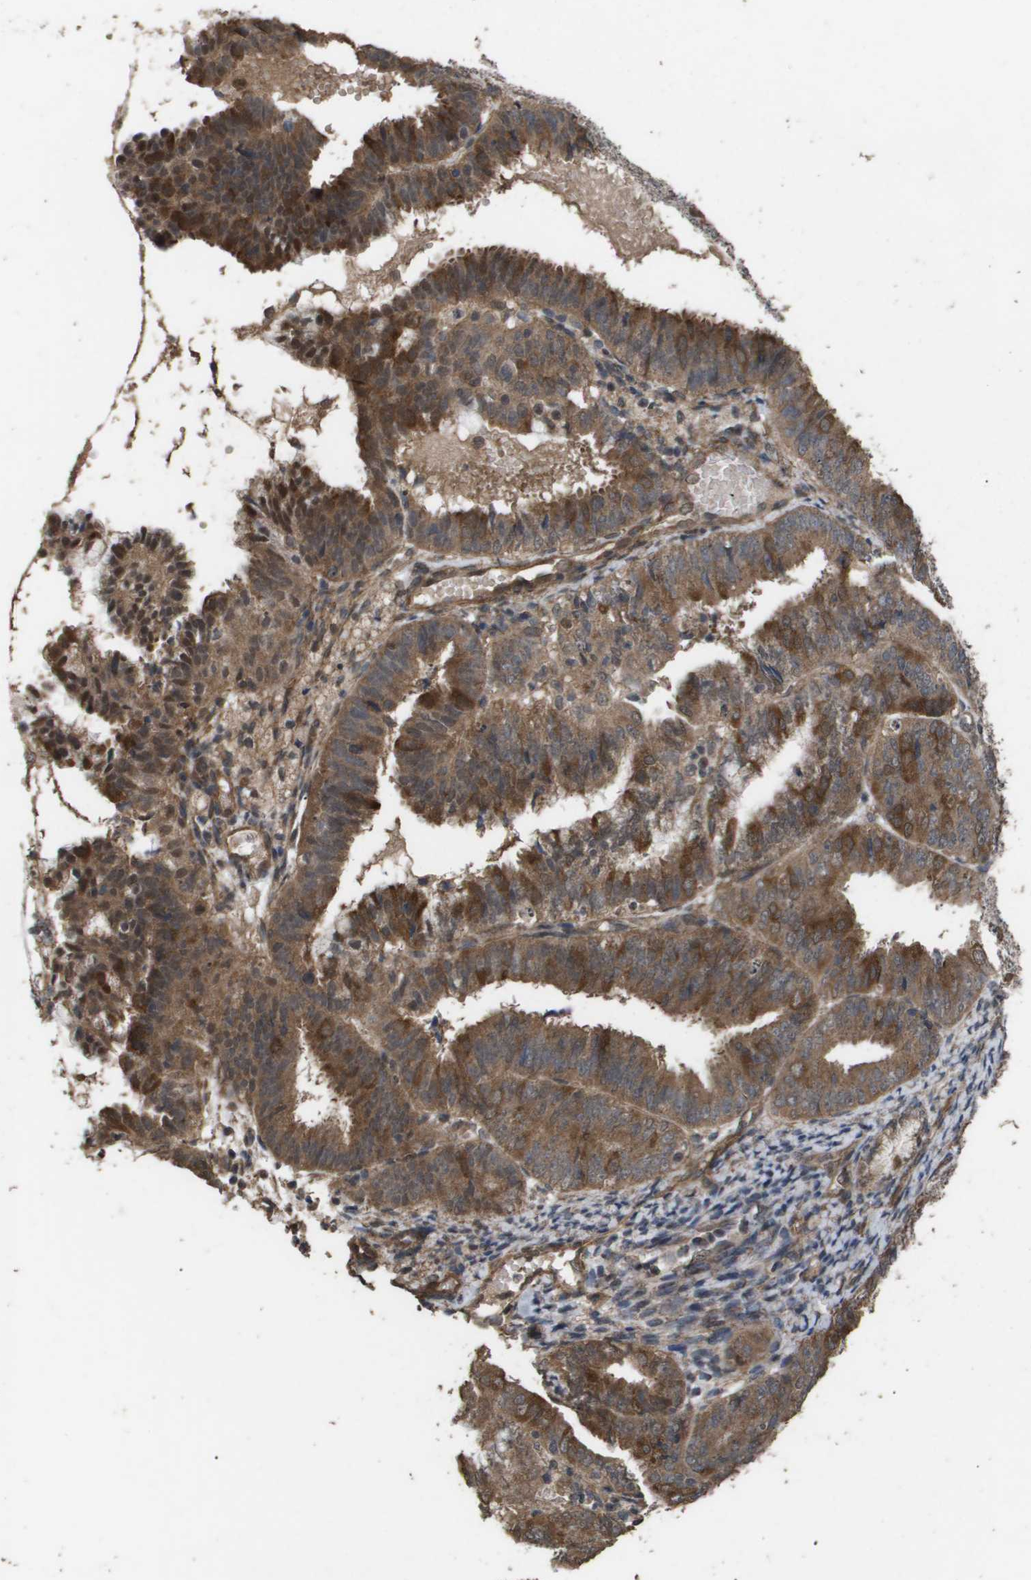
{"staining": {"intensity": "strong", "quantity": ">75%", "location": "cytoplasmic/membranous"}, "tissue": "endometrial cancer", "cell_type": "Tumor cells", "image_type": "cancer", "snomed": [{"axis": "morphology", "description": "Adenocarcinoma, NOS"}, {"axis": "topography", "description": "Endometrium"}], "caption": "The photomicrograph exhibits staining of endometrial cancer (adenocarcinoma), revealing strong cytoplasmic/membranous protein positivity (brown color) within tumor cells.", "gene": "CUL5", "patient": {"sex": "female", "age": 63}}